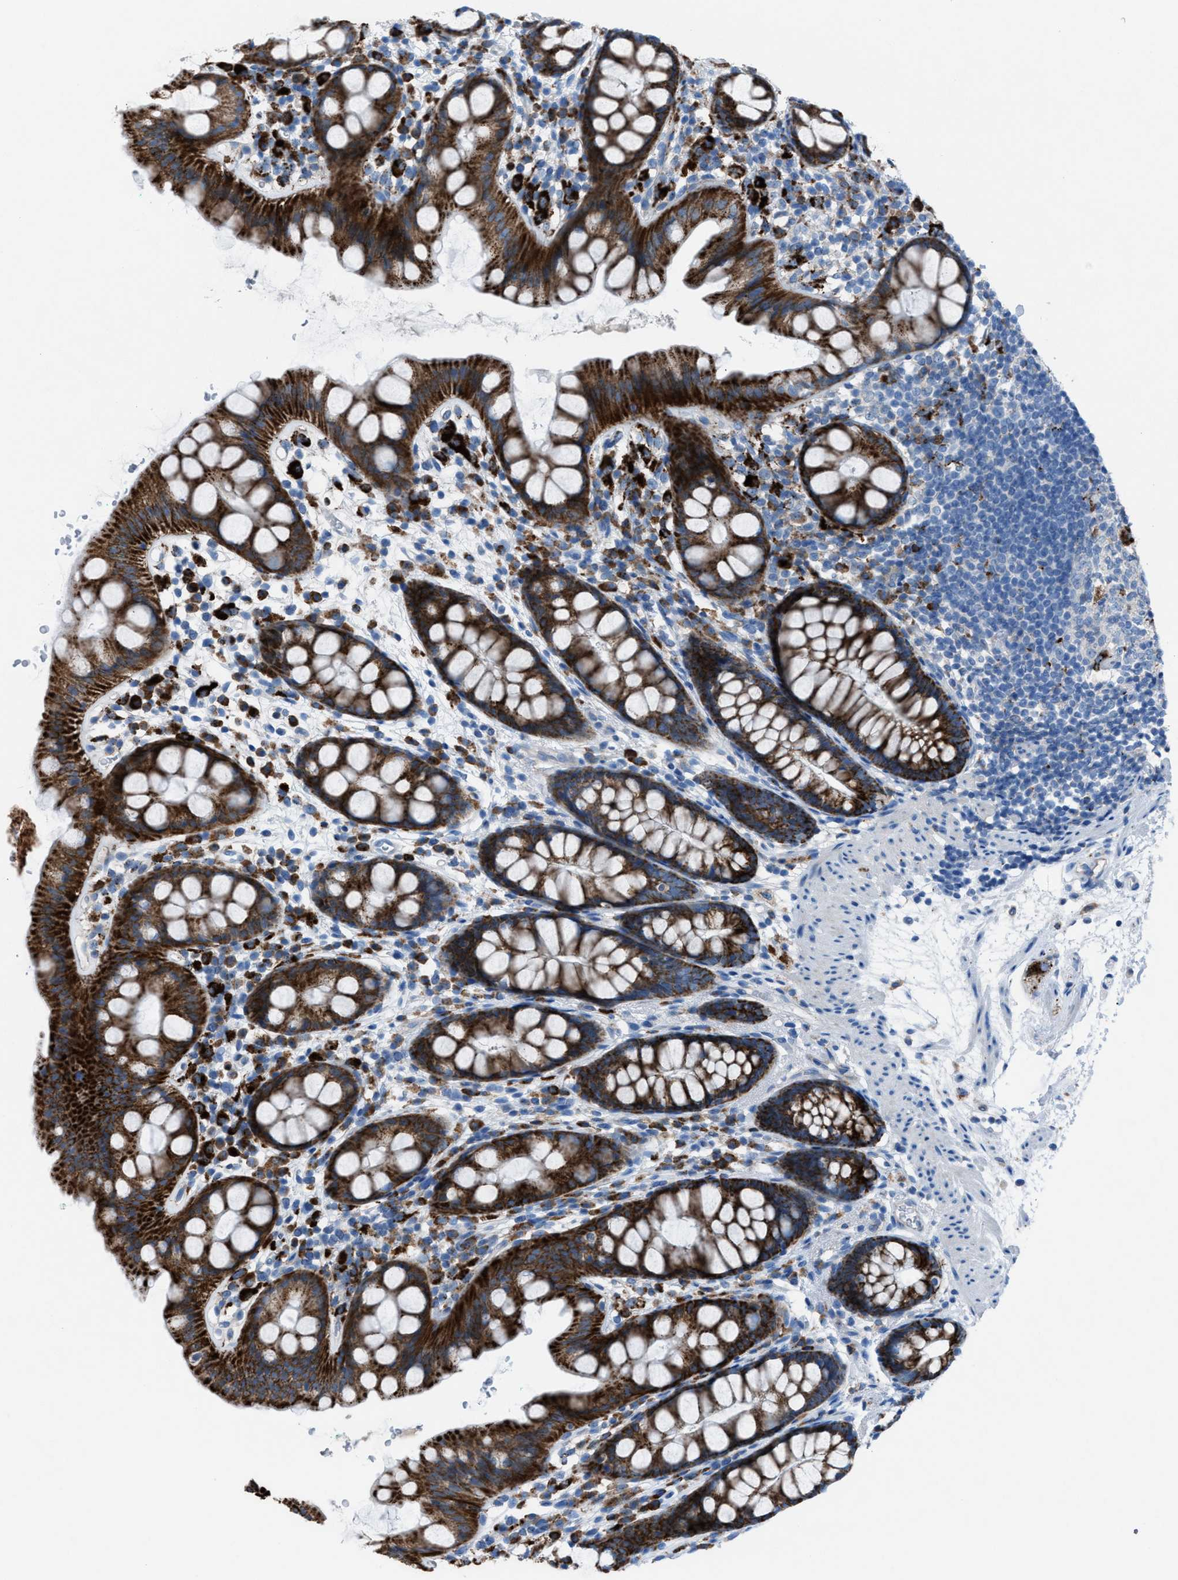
{"staining": {"intensity": "strong", "quantity": ">75%", "location": "cytoplasmic/membranous"}, "tissue": "rectum", "cell_type": "Glandular cells", "image_type": "normal", "snomed": [{"axis": "morphology", "description": "Normal tissue, NOS"}, {"axis": "topography", "description": "Rectum"}], "caption": "Rectum stained with a brown dye displays strong cytoplasmic/membranous positive staining in about >75% of glandular cells.", "gene": "CD1B", "patient": {"sex": "female", "age": 65}}